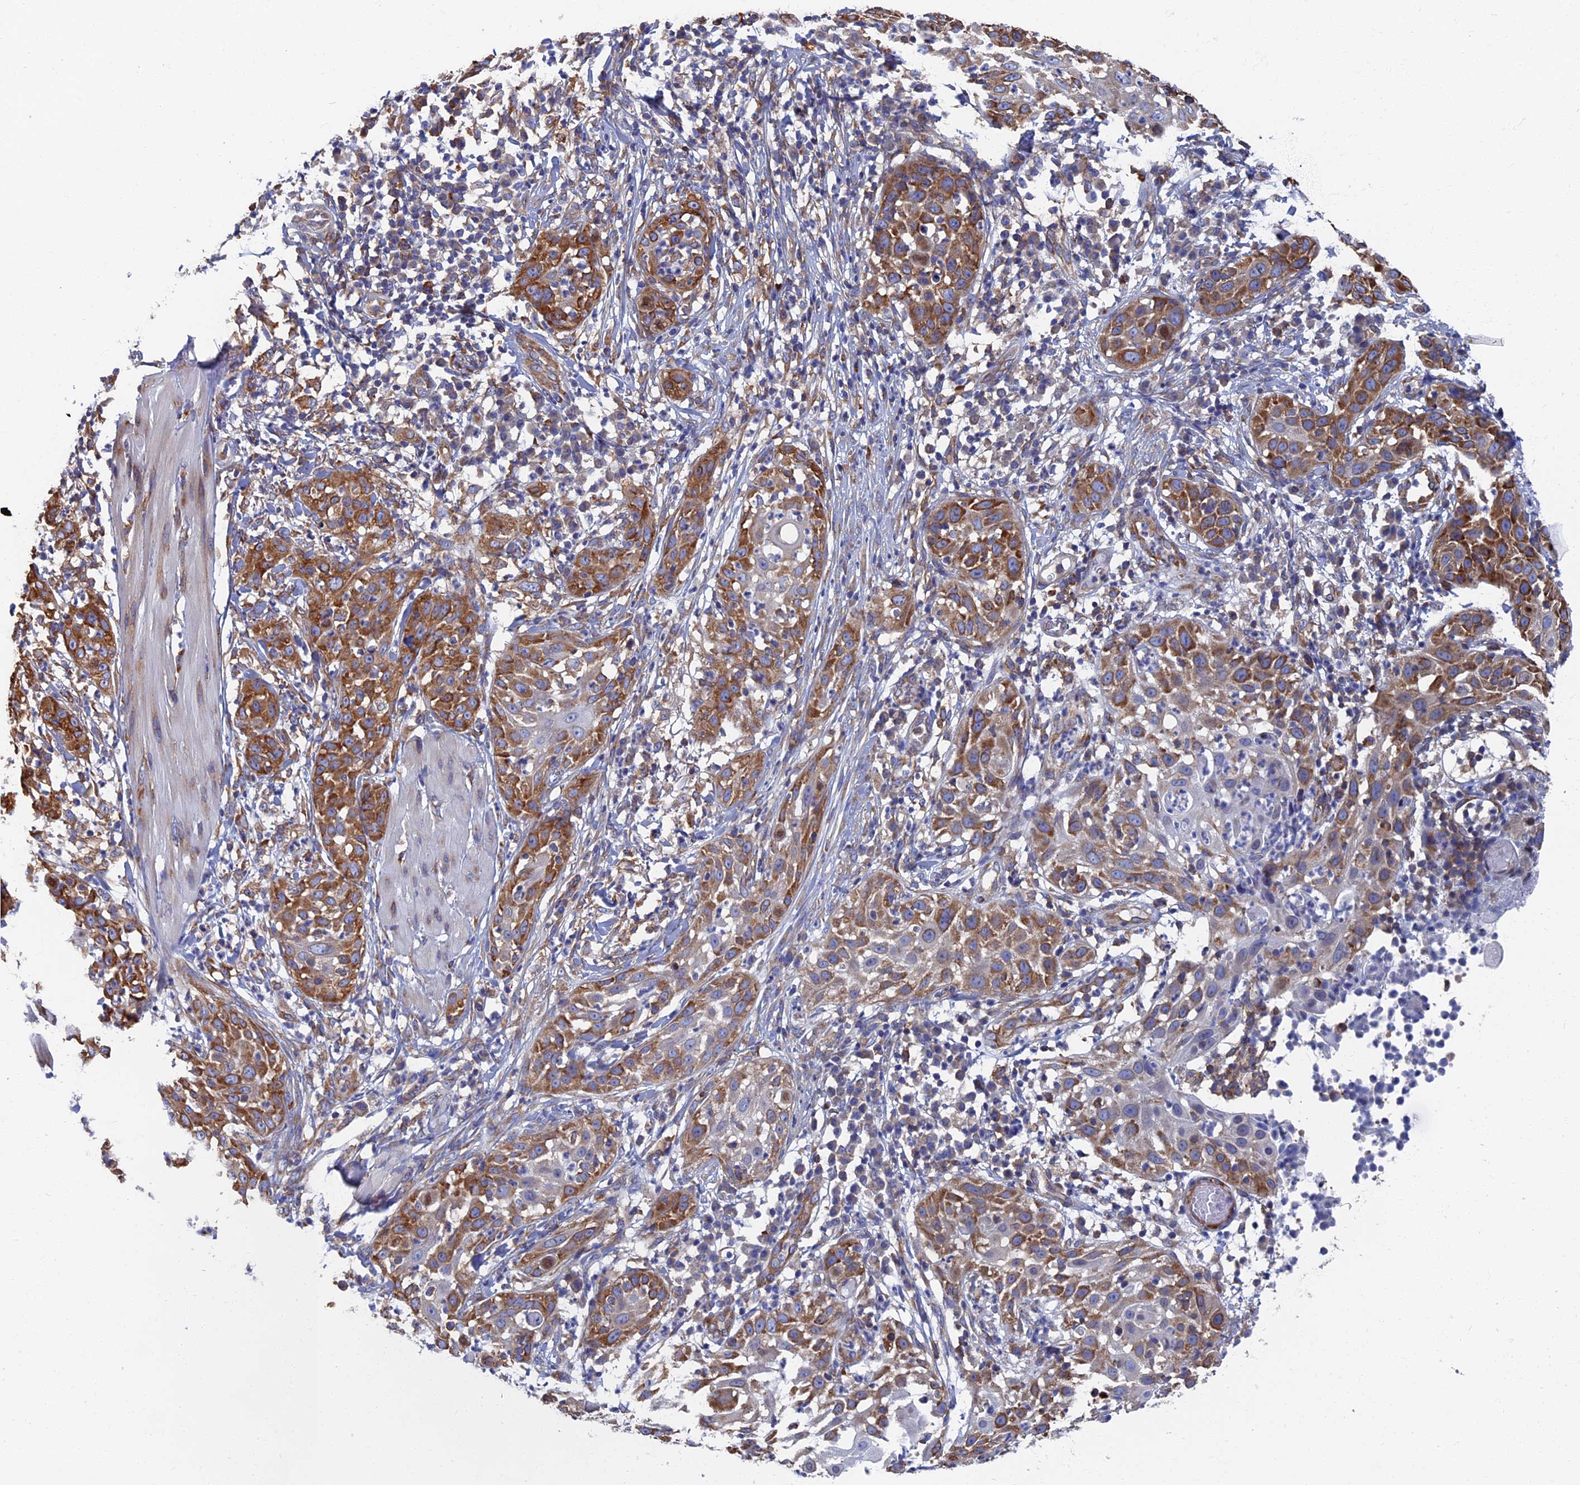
{"staining": {"intensity": "moderate", "quantity": "25%-75%", "location": "cytoplasmic/membranous"}, "tissue": "skin cancer", "cell_type": "Tumor cells", "image_type": "cancer", "snomed": [{"axis": "morphology", "description": "Squamous cell carcinoma, NOS"}, {"axis": "topography", "description": "Skin"}], "caption": "A photomicrograph of human squamous cell carcinoma (skin) stained for a protein shows moderate cytoplasmic/membranous brown staining in tumor cells. Nuclei are stained in blue.", "gene": "YBX1", "patient": {"sex": "female", "age": 44}}